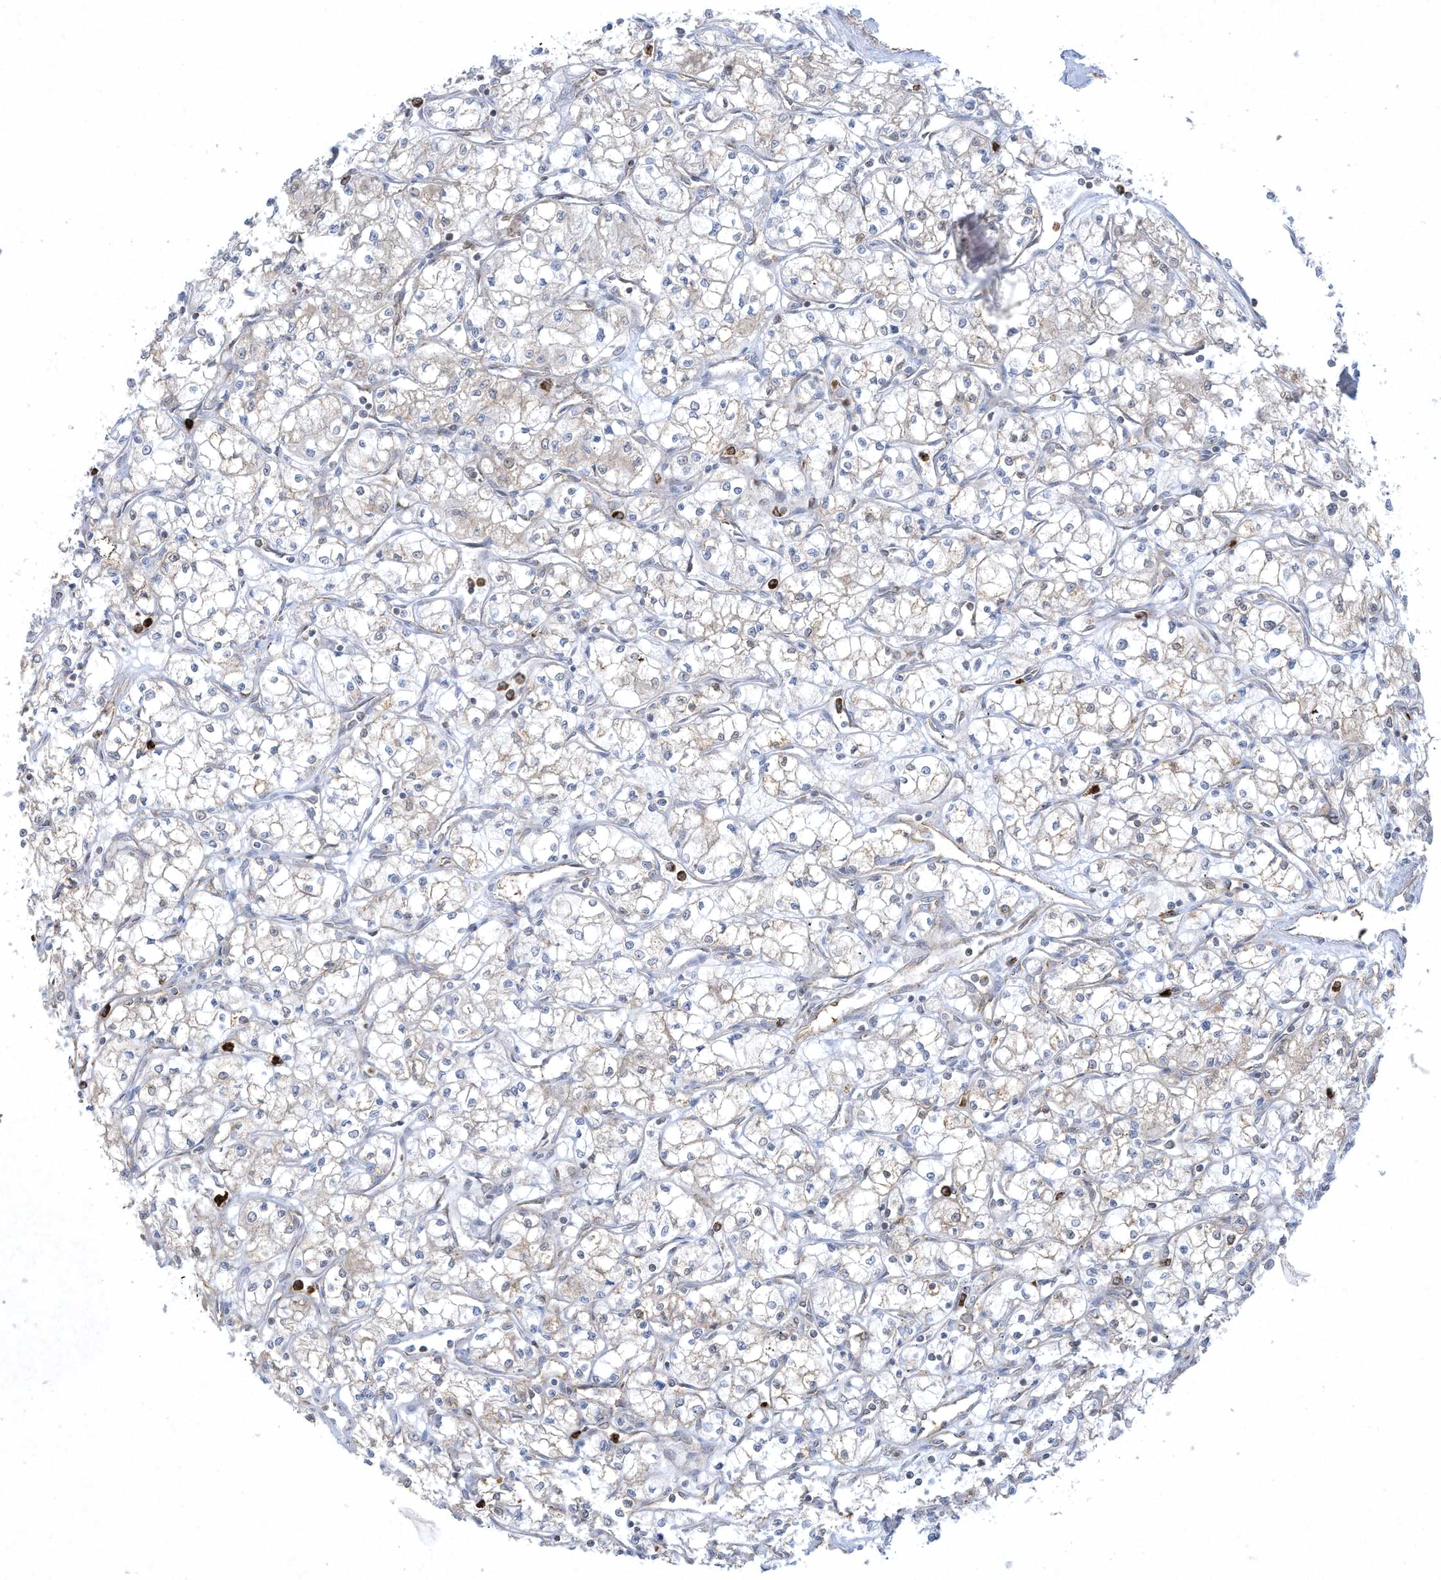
{"staining": {"intensity": "negative", "quantity": "none", "location": "none"}, "tissue": "renal cancer", "cell_type": "Tumor cells", "image_type": "cancer", "snomed": [{"axis": "morphology", "description": "Adenocarcinoma, NOS"}, {"axis": "topography", "description": "Kidney"}], "caption": "Adenocarcinoma (renal) was stained to show a protein in brown. There is no significant staining in tumor cells.", "gene": "CHRNA4", "patient": {"sex": "male", "age": 59}}